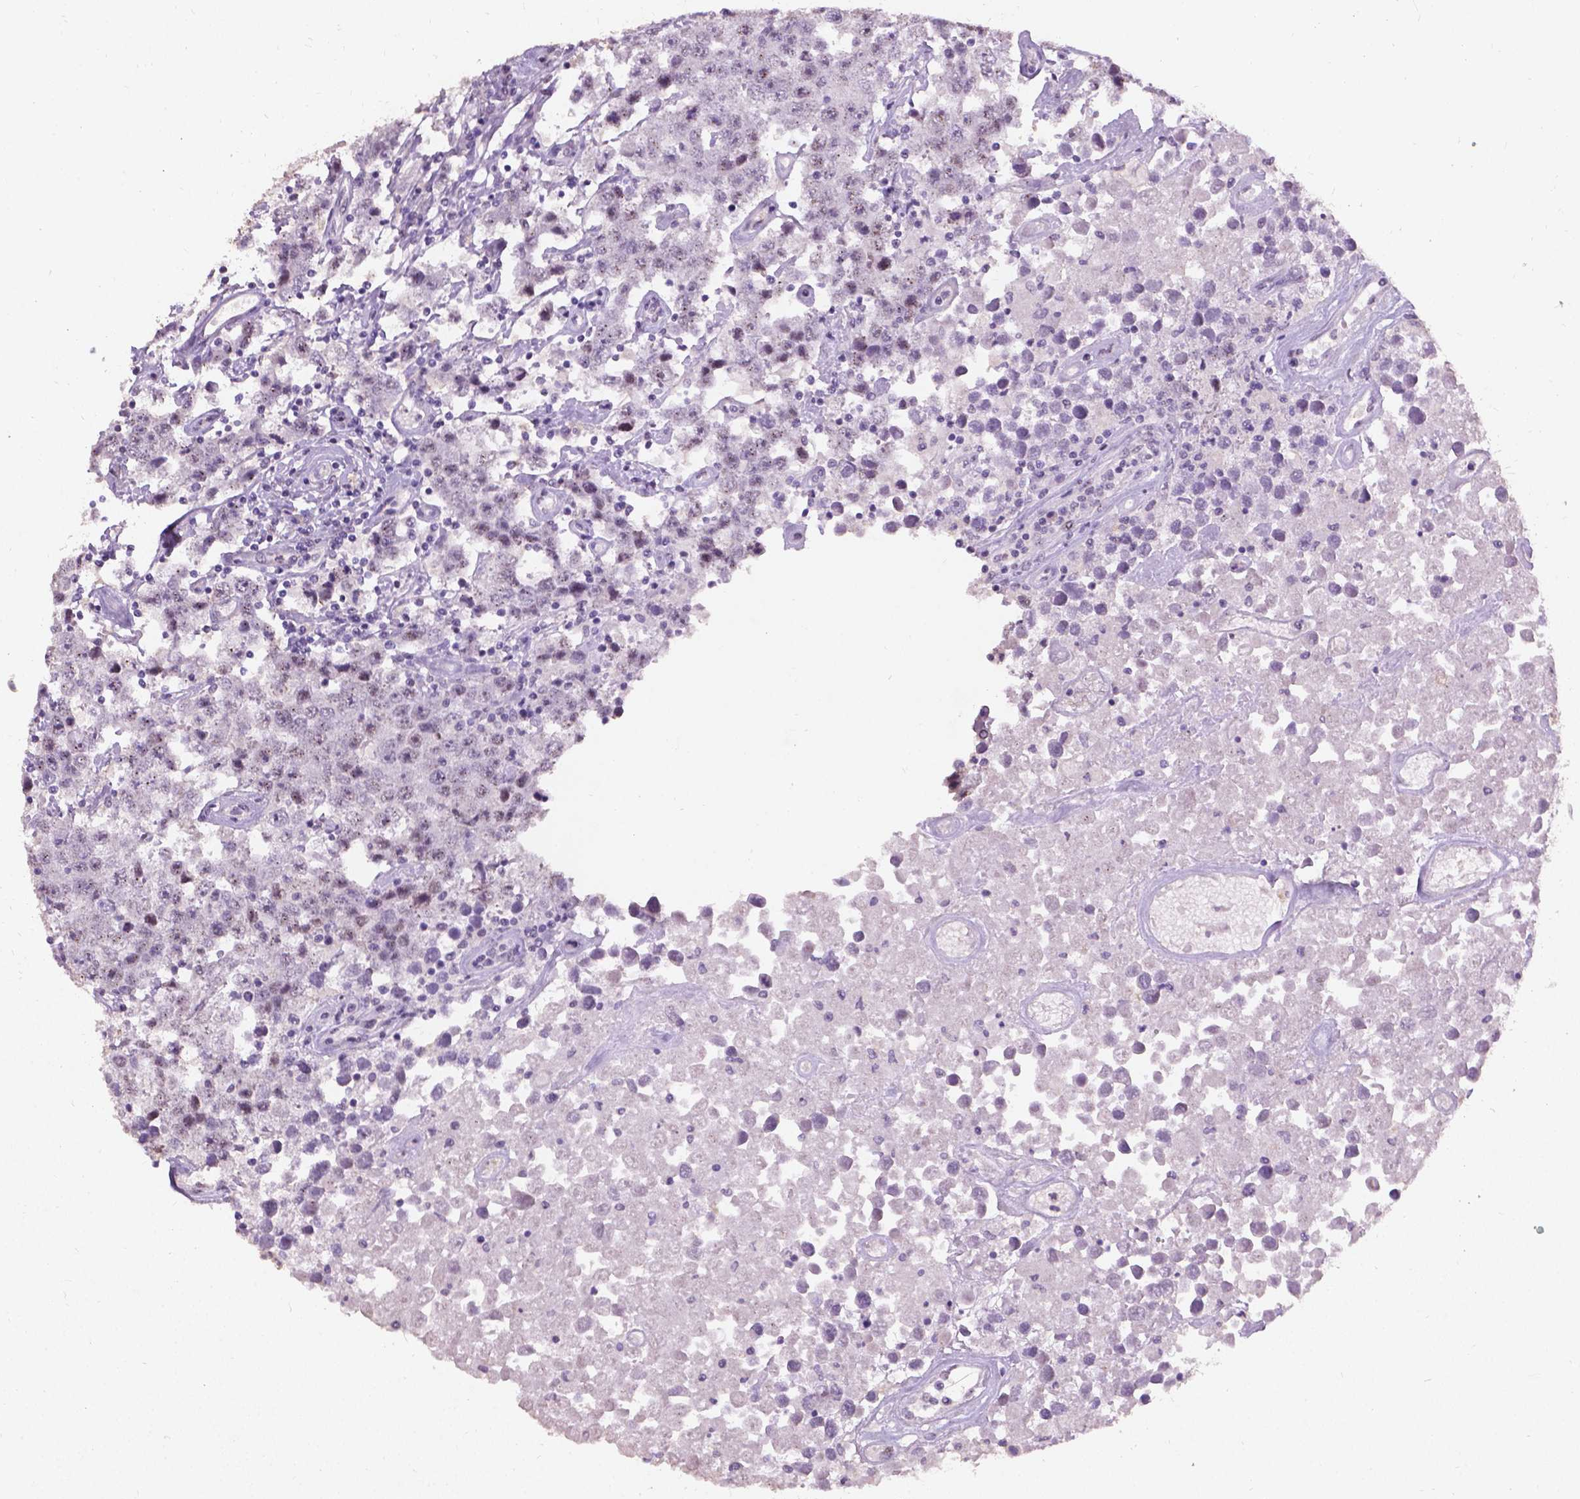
{"staining": {"intensity": "negative", "quantity": "none", "location": "none"}, "tissue": "testis cancer", "cell_type": "Tumor cells", "image_type": "cancer", "snomed": [{"axis": "morphology", "description": "Seminoma, NOS"}, {"axis": "topography", "description": "Testis"}], "caption": "Immunohistochemistry (IHC) of human testis seminoma displays no staining in tumor cells.", "gene": "COIL", "patient": {"sex": "male", "age": 52}}